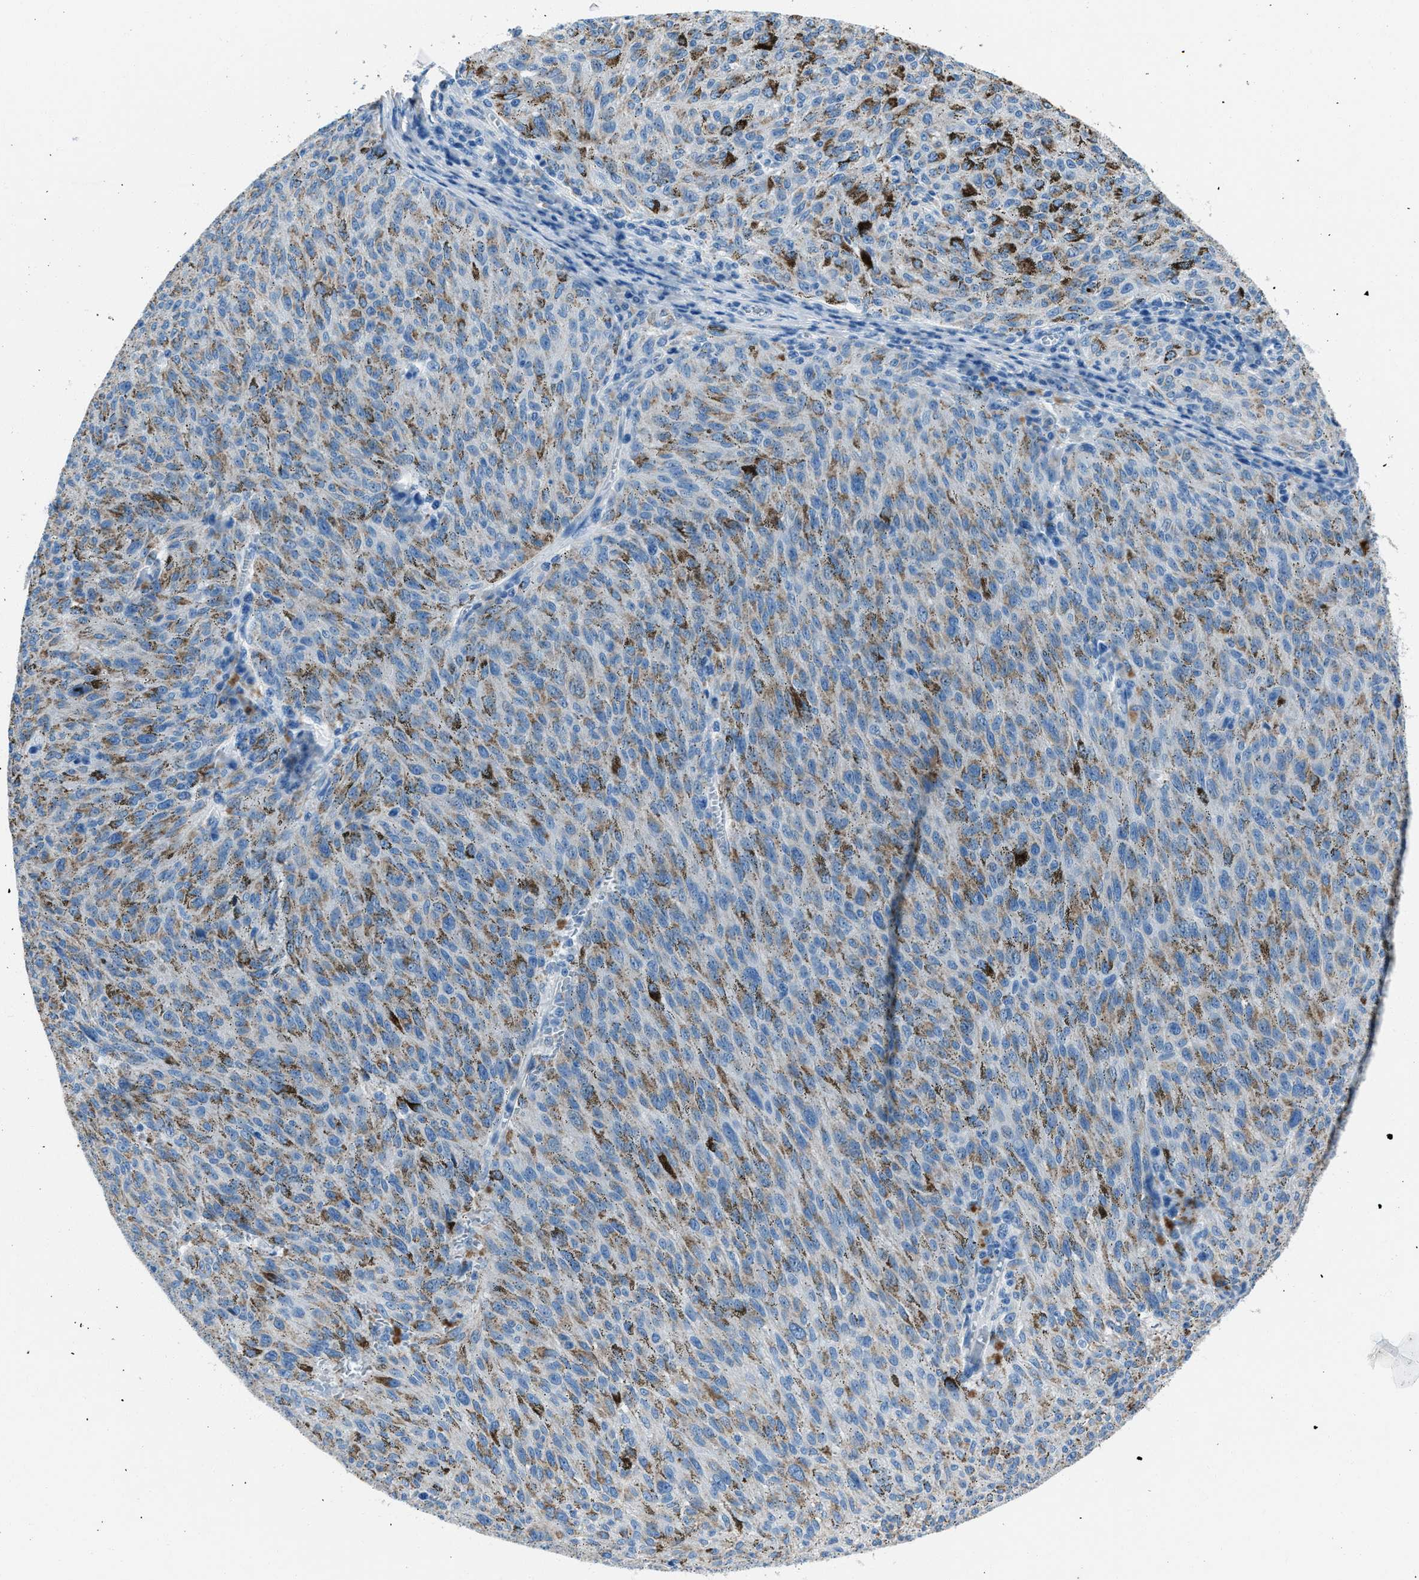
{"staining": {"intensity": "weak", "quantity": "25%-75%", "location": "cytoplasmic/membranous"}, "tissue": "melanoma", "cell_type": "Tumor cells", "image_type": "cancer", "snomed": [{"axis": "morphology", "description": "Malignant melanoma, NOS"}, {"axis": "topography", "description": "Skin"}], "caption": "Immunohistochemistry (IHC) (DAB) staining of melanoma demonstrates weak cytoplasmic/membranous protein positivity in approximately 25%-75% of tumor cells.", "gene": "AMACR", "patient": {"sex": "female", "age": 72}}